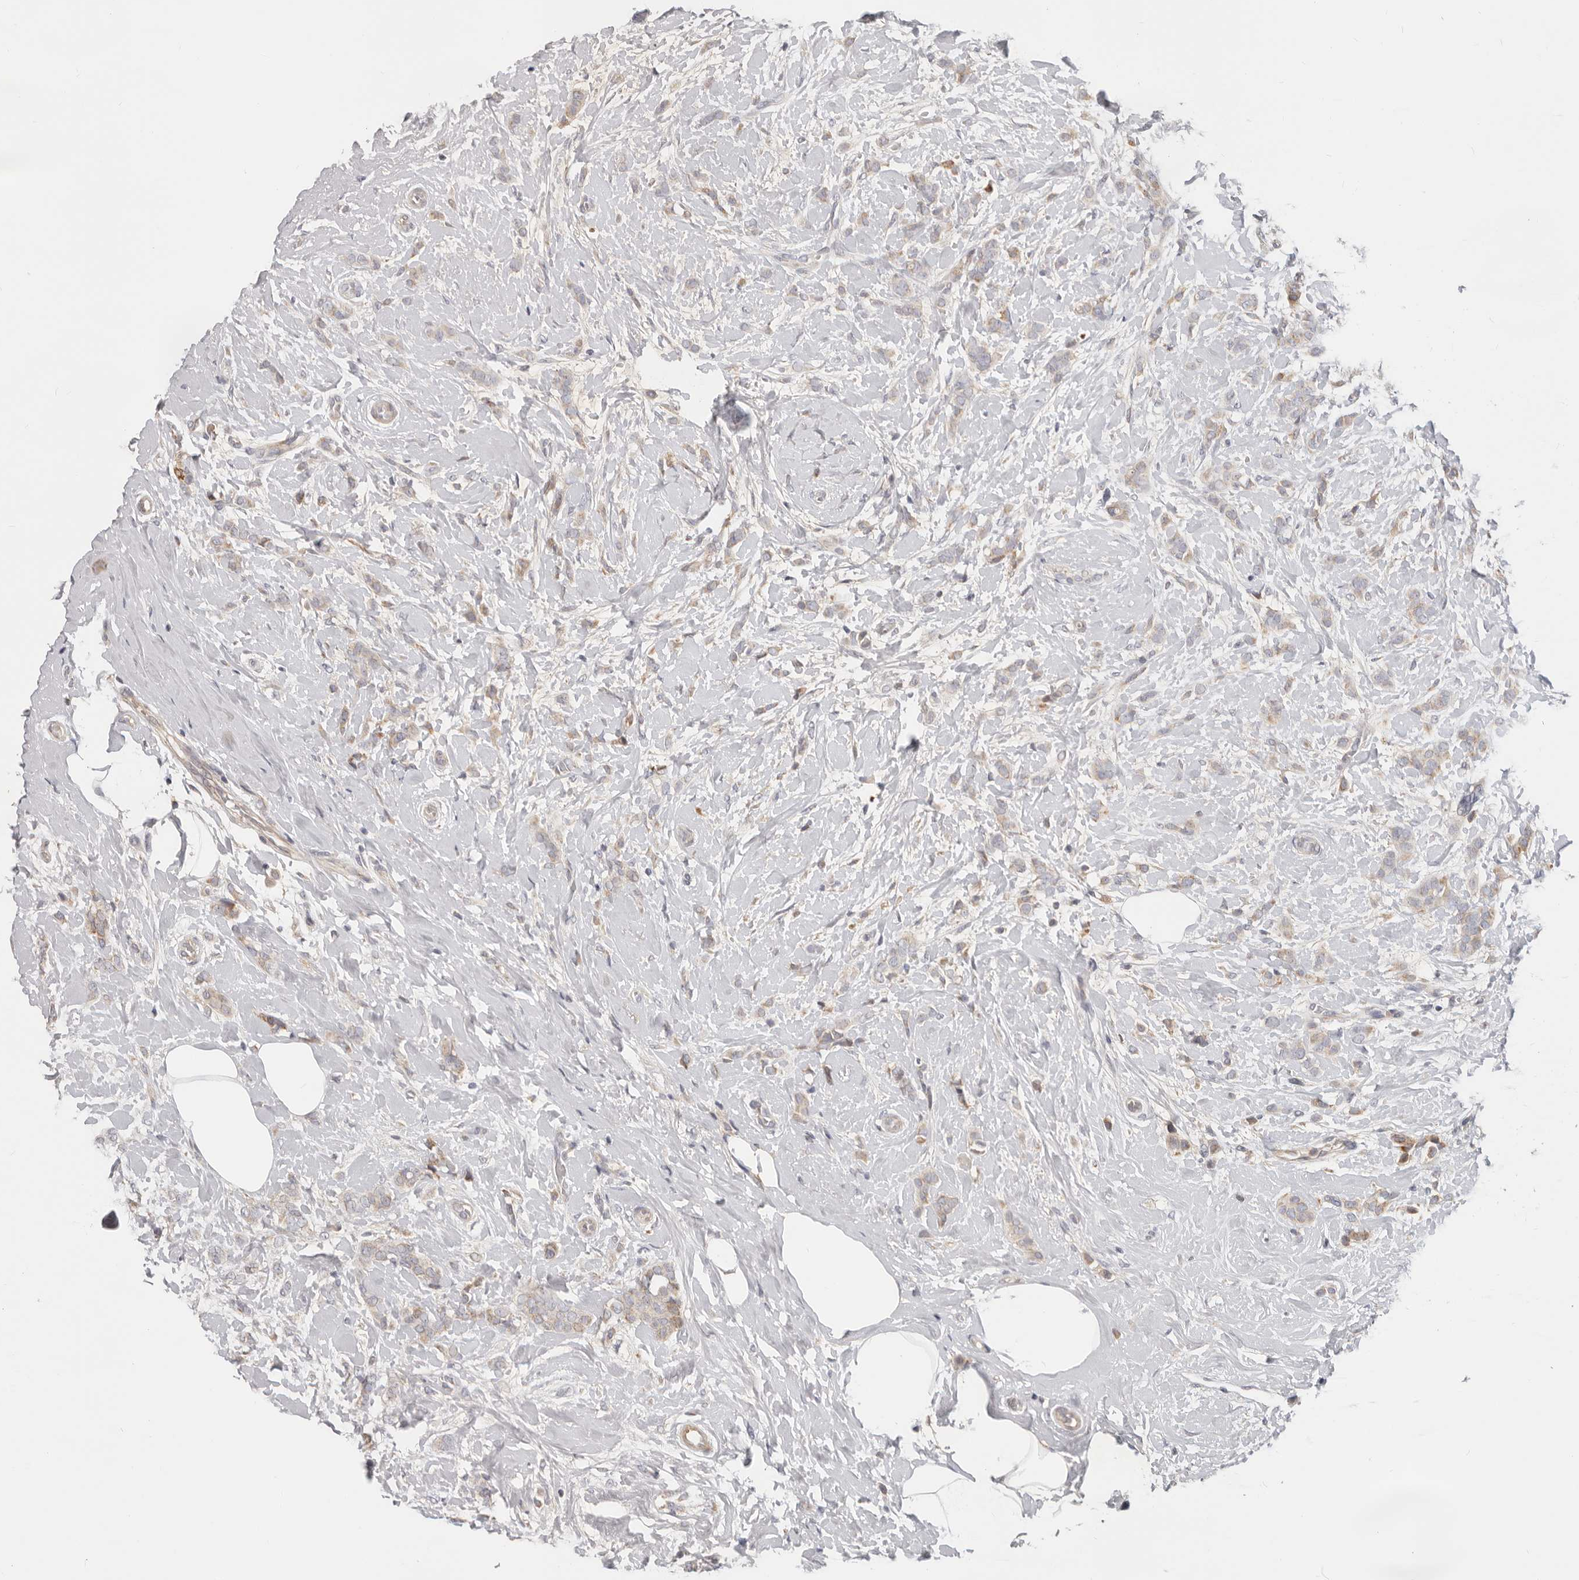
{"staining": {"intensity": "moderate", "quantity": "<25%", "location": "cytoplasmic/membranous"}, "tissue": "breast cancer", "cell_type": "Tumor cells", "image_type": "cancer", "snomed": [{"axis": "morphology", "description": "Lobular carcinoma, in situ"}, {"axis": "morphology", "description": "Lobular carcinoma"}, {"axis": "topography", "description": "Breast"}], "caption": "Immunohistochemical staining of lobular carcinoma in situ (breast) shows low levels of moderate cytoplasmic/membranous protein staining in about <25% of tumor cells.", "gene": "TFB2M", "patient": {"sex": "female", "age": 41}}